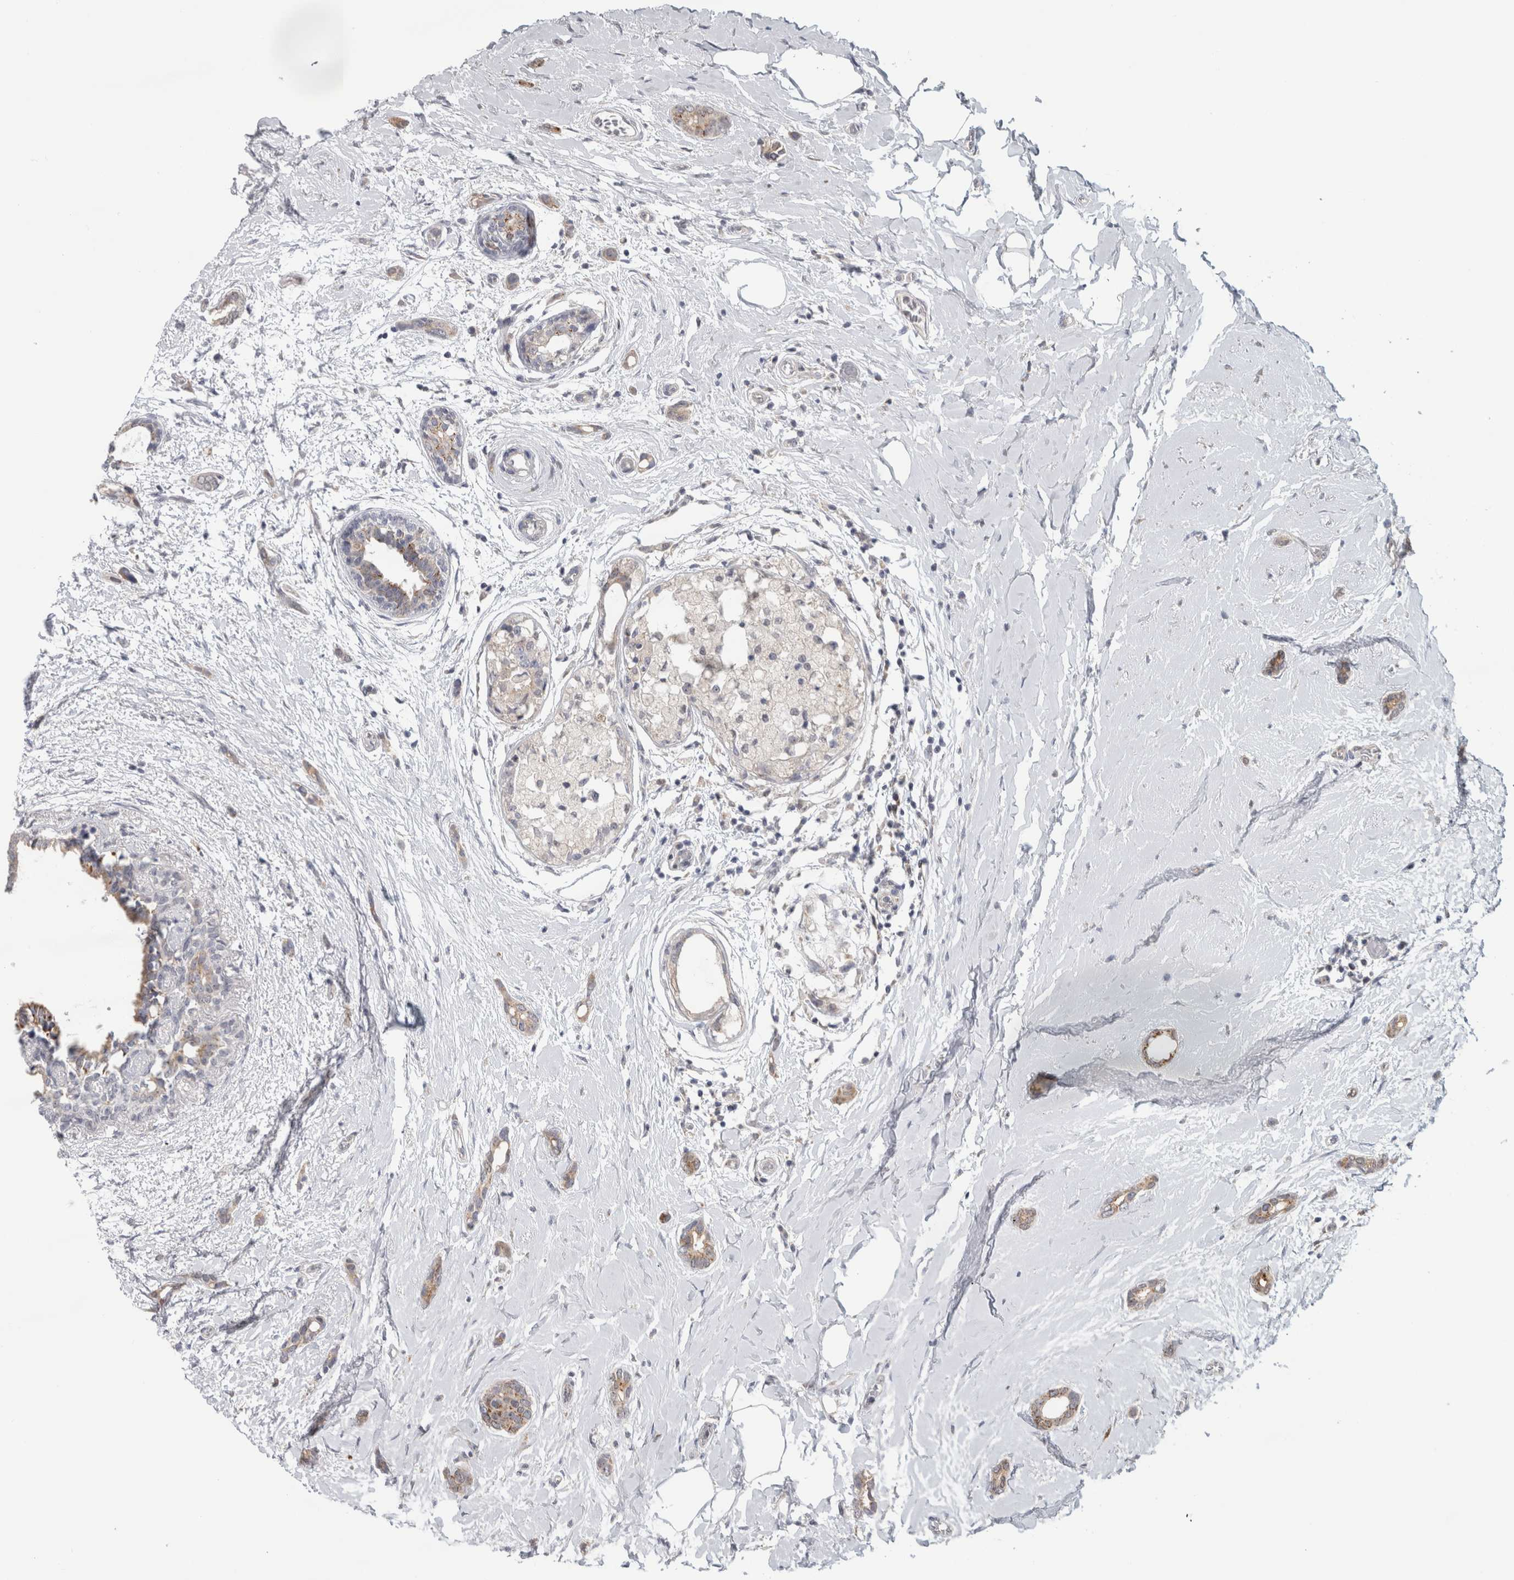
{"staining": {"intensity": "weak", "quantity": ">75%", "location": "cytoplasmic/membranous"}, "tissue": "breast cancer", "cell_type": "Tumor cells", "image_type": "cancer", "snomed": [{"axis": "morphology", "description": "Duct carcinoma"}, {"axis": "topography", "description": "Breast"}], "caption": "Protein expression analysis of intraductal carcinoma (breast) demonstrates weak cytoplasmic/membranous staining in approximately >75% of tumor cells. (Brightfield microscopy of DAB IHC at high magnification).", "gene": "RAB18", "patient": {"sex": "female", "age": 55}}